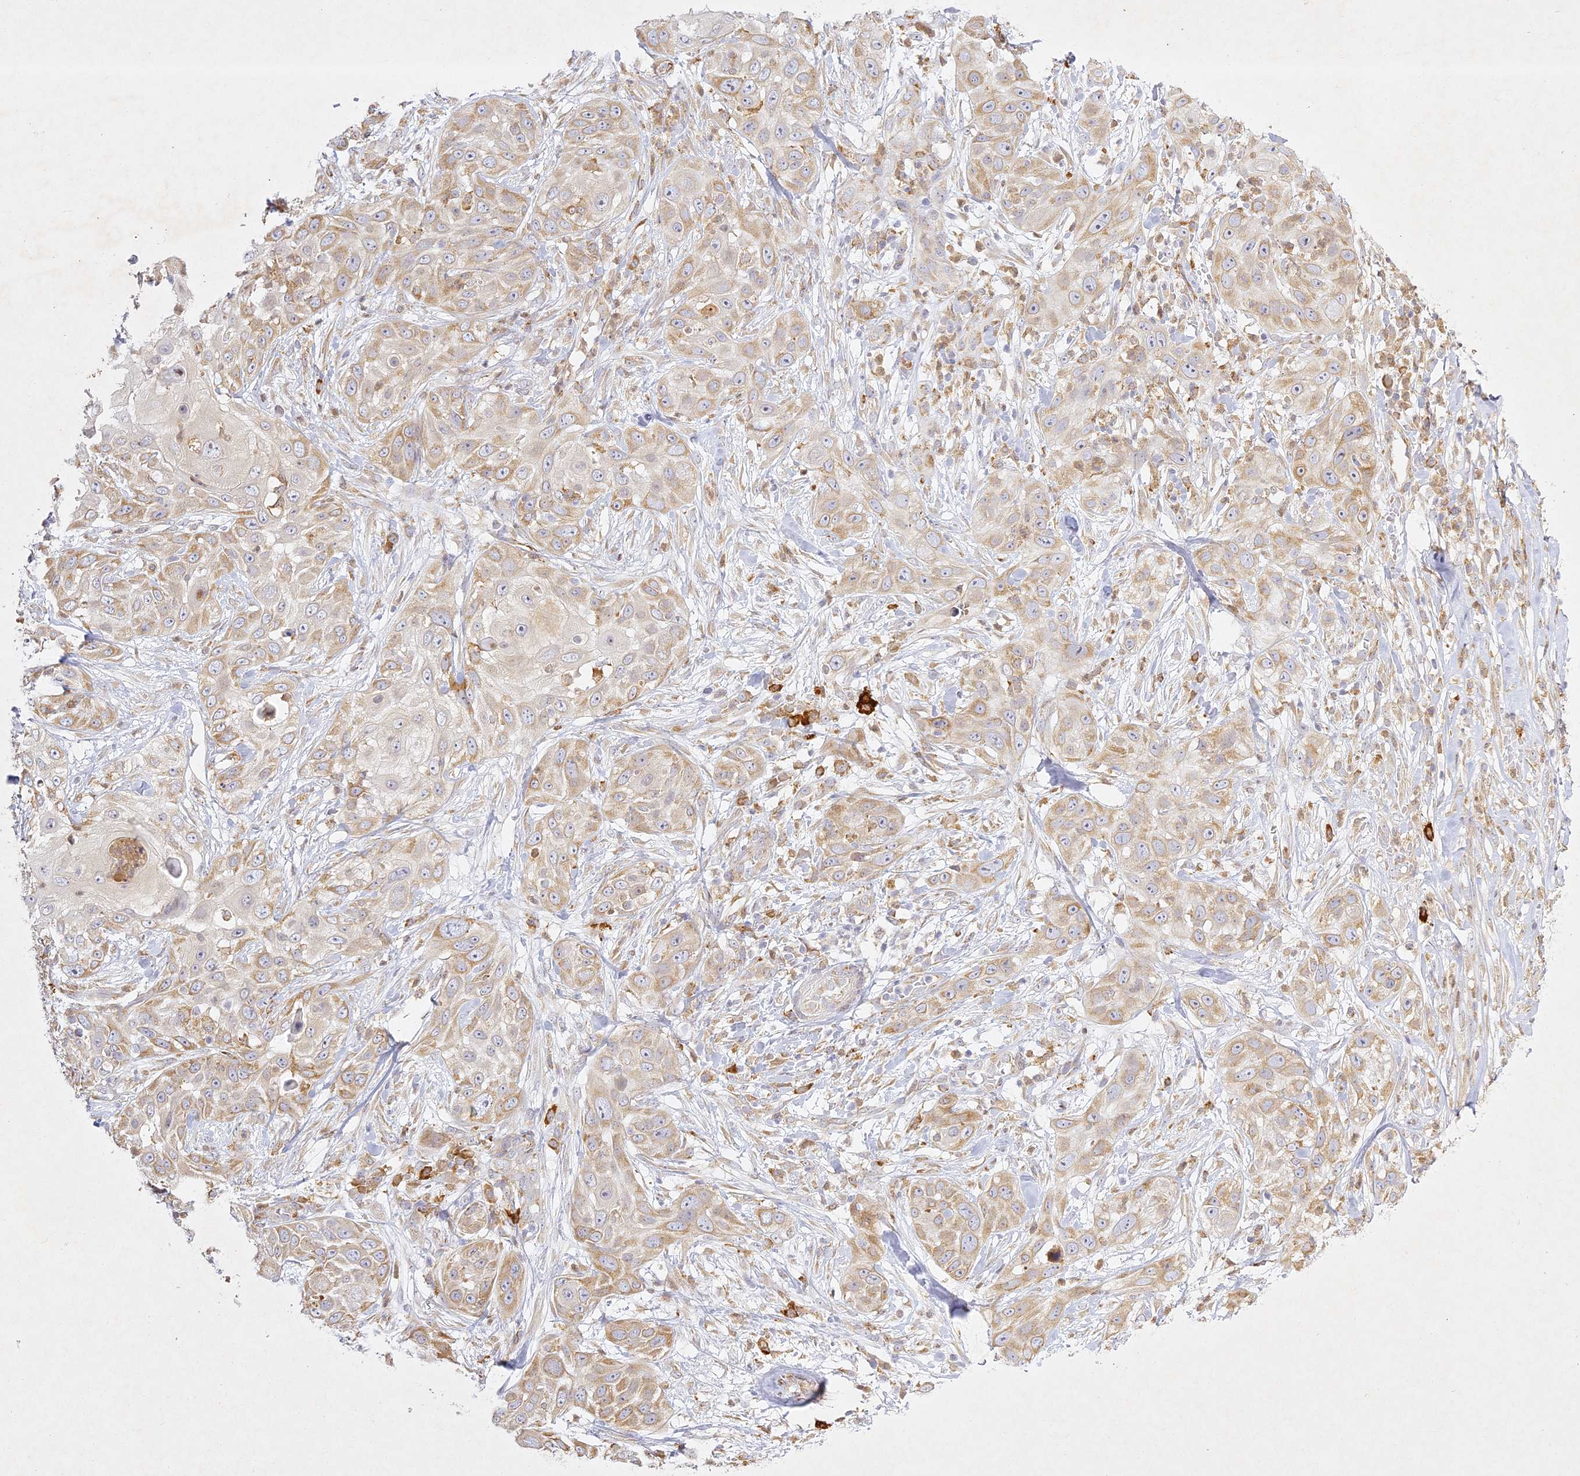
{"staining": {"intensity": "moderate", "quantity": "25%-75%", "location": "cytoplasmic/membranous"}, "tissue": "skin cancer", "cell_type": "Tumor cells", "image_type": "cancer", "snomed": [{"axis": "morphology", "description": "Squamous cell carcinoma, NOS"}, {"axis": "topography", "description": "Skin"}], "caption": "Immunohistochemical staining of skin cancer (squamous cell carcinoma) shows medium levels of moderate cytoplasmic/membranous protein staining in about 25%-75% of tumor cells.", "gene": "SLC30A5", "patient": {"sex": "female", "age": 44}}